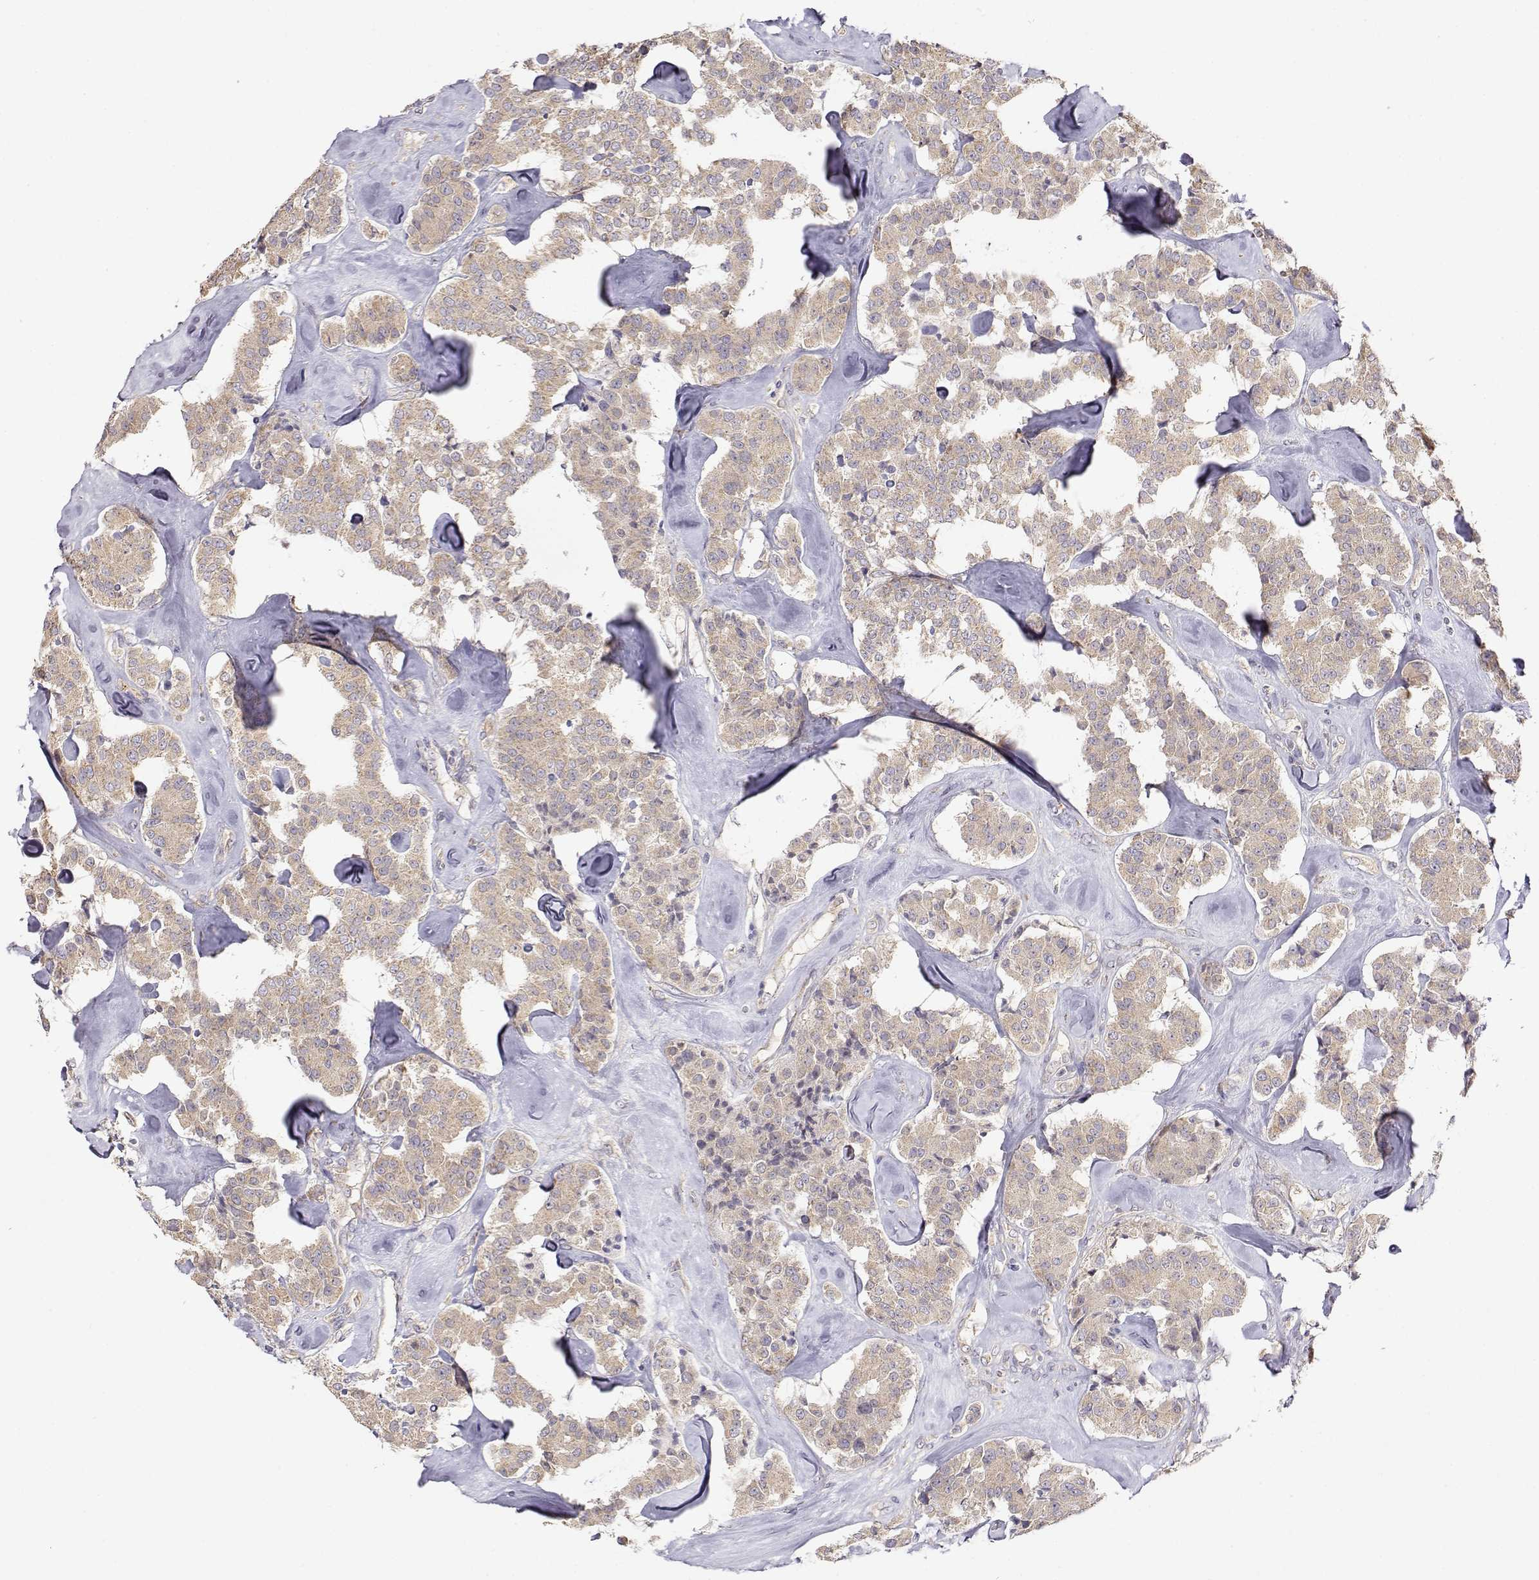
{"staining": {"intensity": "weak", "quantity": ">75%", "location": "cytoplasmic/membranous"}, "tissue": "carcinoid", "cell_type": "Tumor cells", "image_type": "cancer", "snomed": [{"axis": "morphology", "description": "Carcinoid, malignant, NOS"}, {"axis": "topography", "description": "Pancreas"}], "caption": "Immunohistochemical staining of malignant carcinoid demonstrates low levels of weak cytoplasmic/membranous protein positivity in about >75% of tumor cells.", "gene": "PAIP1", "patient": {"sex": "male", "age": 41}}